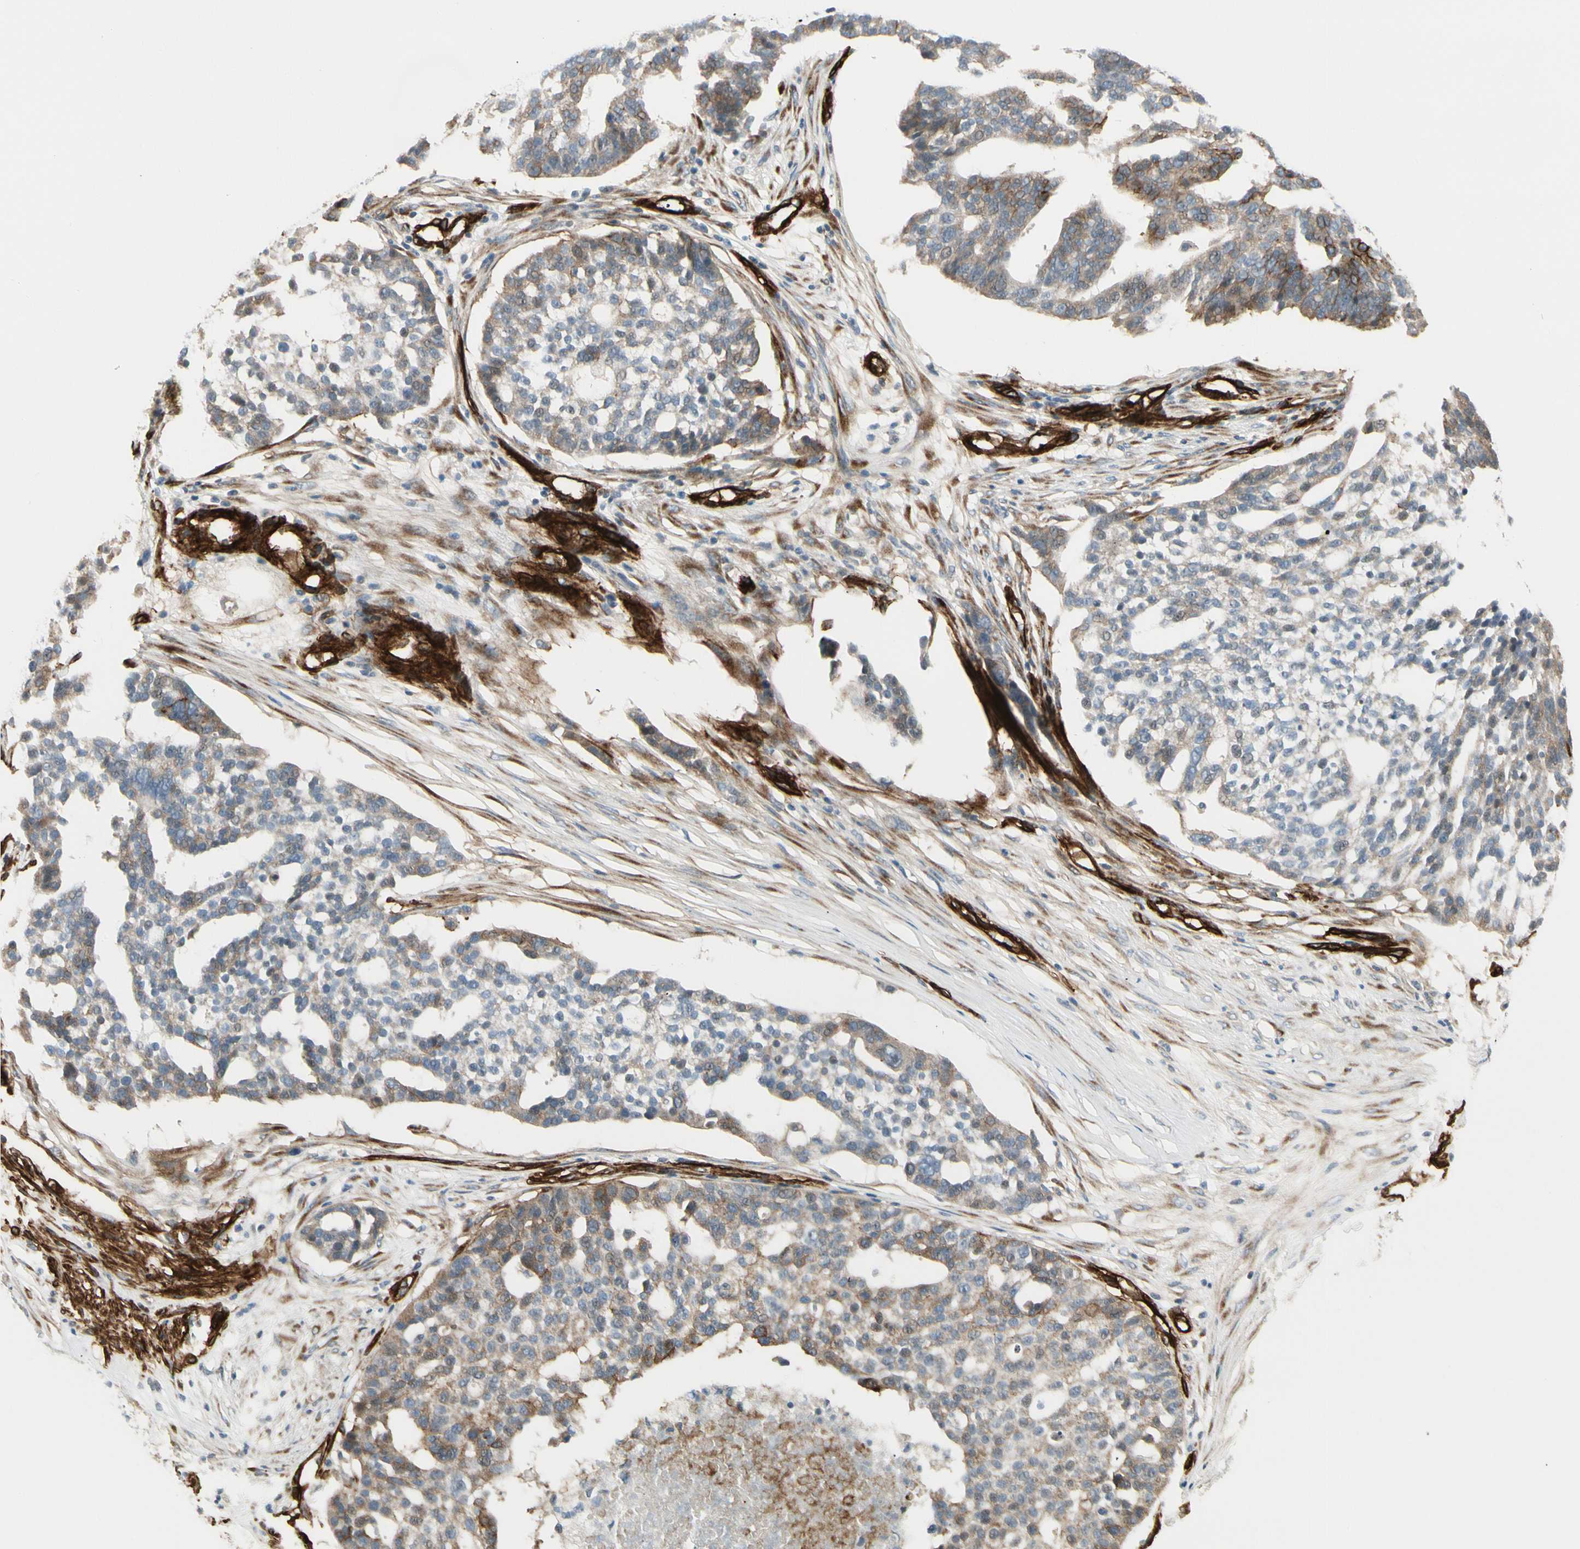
{"staining": {"intensity": "moderate", "quantity": "<25%", "location": "cytoplasmic/membranous"}, "tissue": "ovarian cancer", "cell_type": "Tumor cells", "image_type": "cancer", "snomed": [{"axis": "morphology", "description": "Cystadenocarcinoma, serous, NOS"}, {"axis": "topography", "description": "Ovary"}], "caption": "There is low levels of moderate cytoplasmic/membranous staining in tumor cells of ovarian serous cystadenocarcinoma, as demonstrated by immunohistochemical staining (brown color).", "gene": "MCAM", "patient": {"sex": "female", "age": 59}}